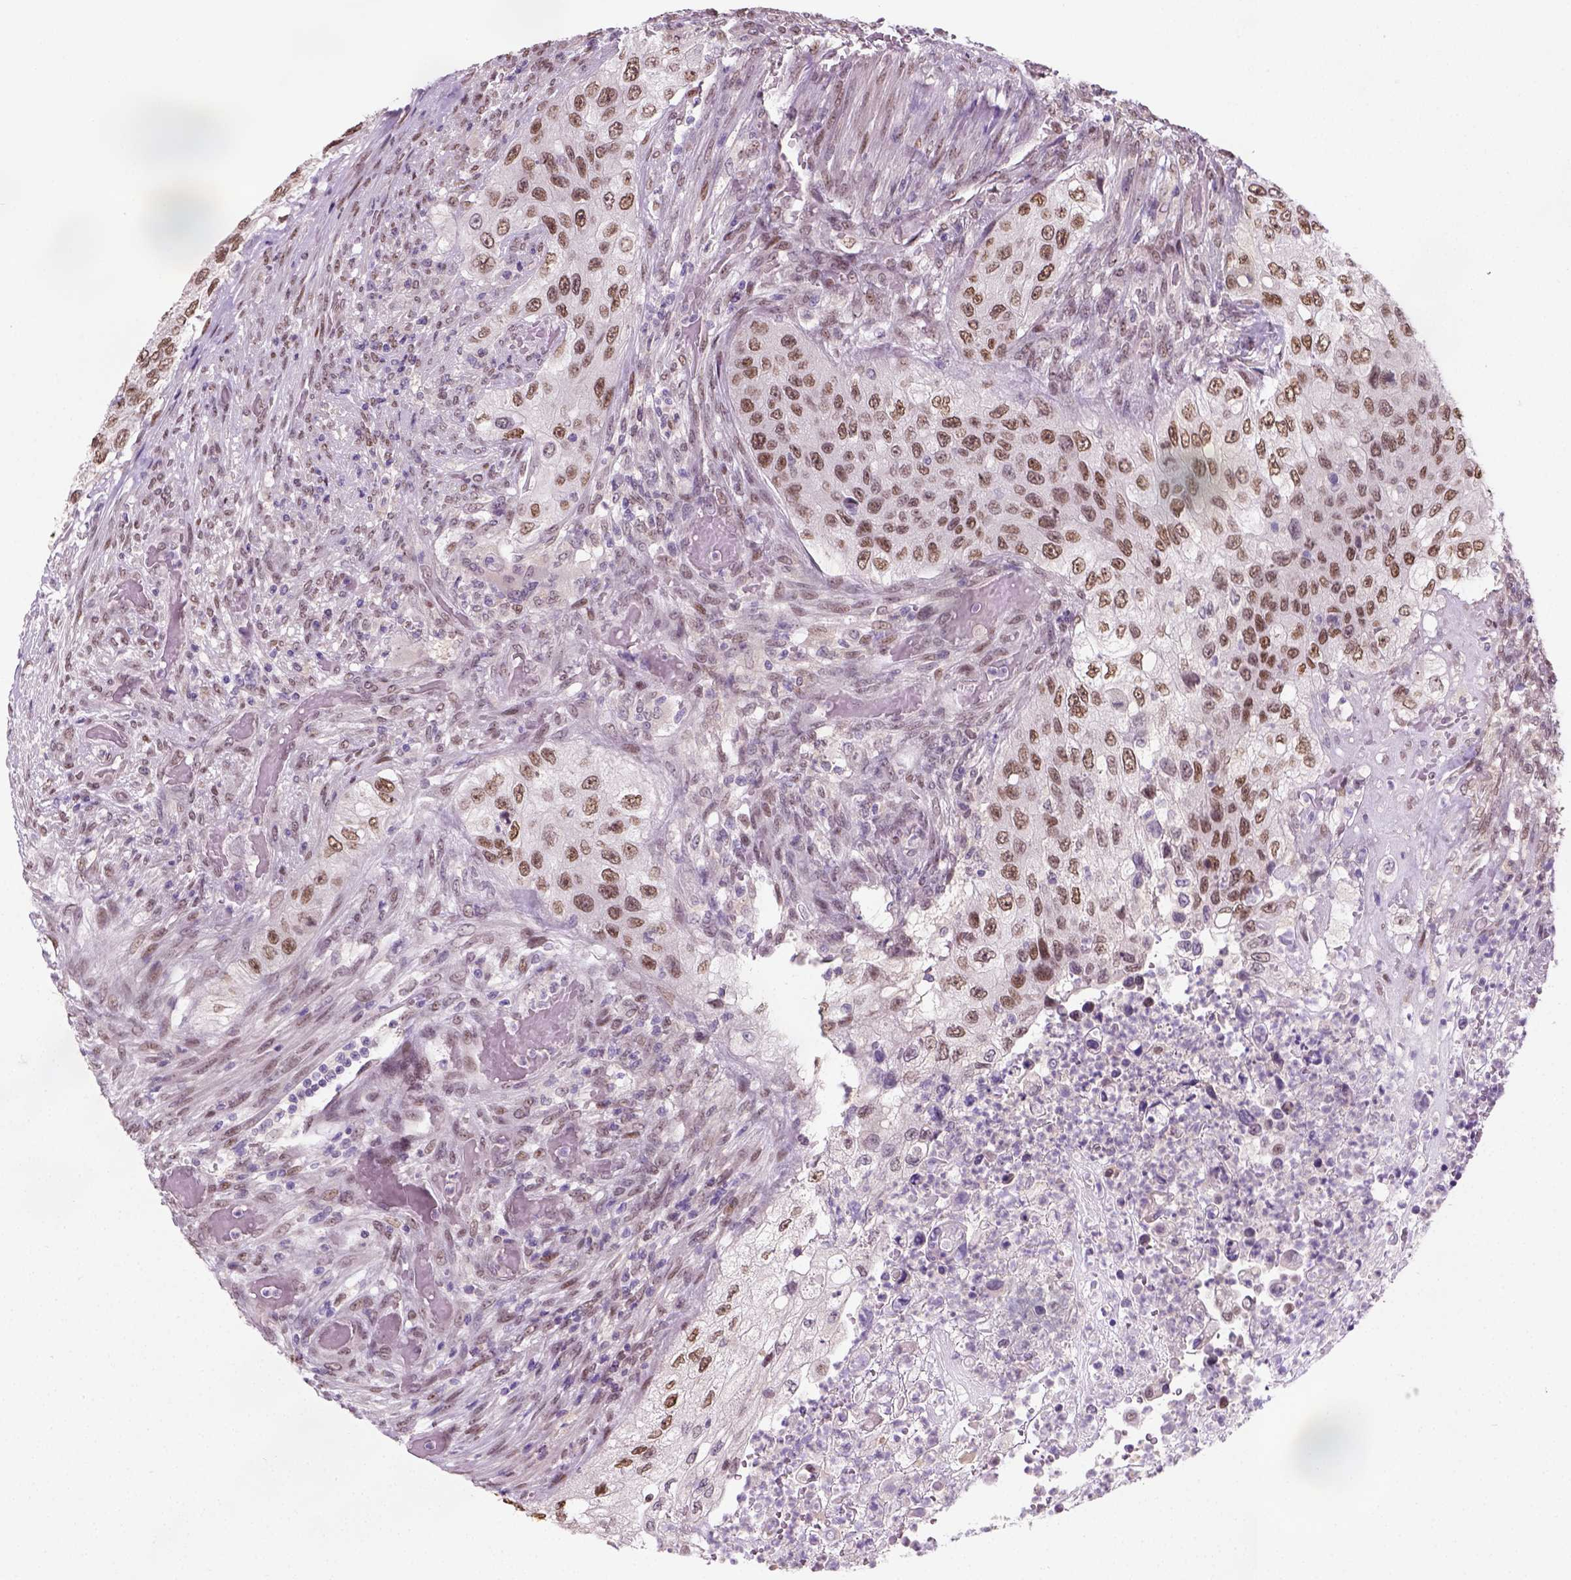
{"staining": {"intensity": "moderate", "quantity": ">75%", "location": "nuclear"}, "tissue": "urothelial cancer", "cell_type": "Tumor cells", "image_type": "cancer", "snomed": [{"axis": "morphology", "description": "Urothelial carcinoma, High grade"}, {"axis": "topography", "description": "Urinary bladder"}], "caption": "This photomicrograph displays urothelial carcinoma (high-grade) stained with IHC to label a protein in brown. The nuclear of tumor cells show moderate positivity for the protein. Nuclei are counter-stained blue.", "gene": "C1orf112", "patient": {"sex": "female", "age": 60}}